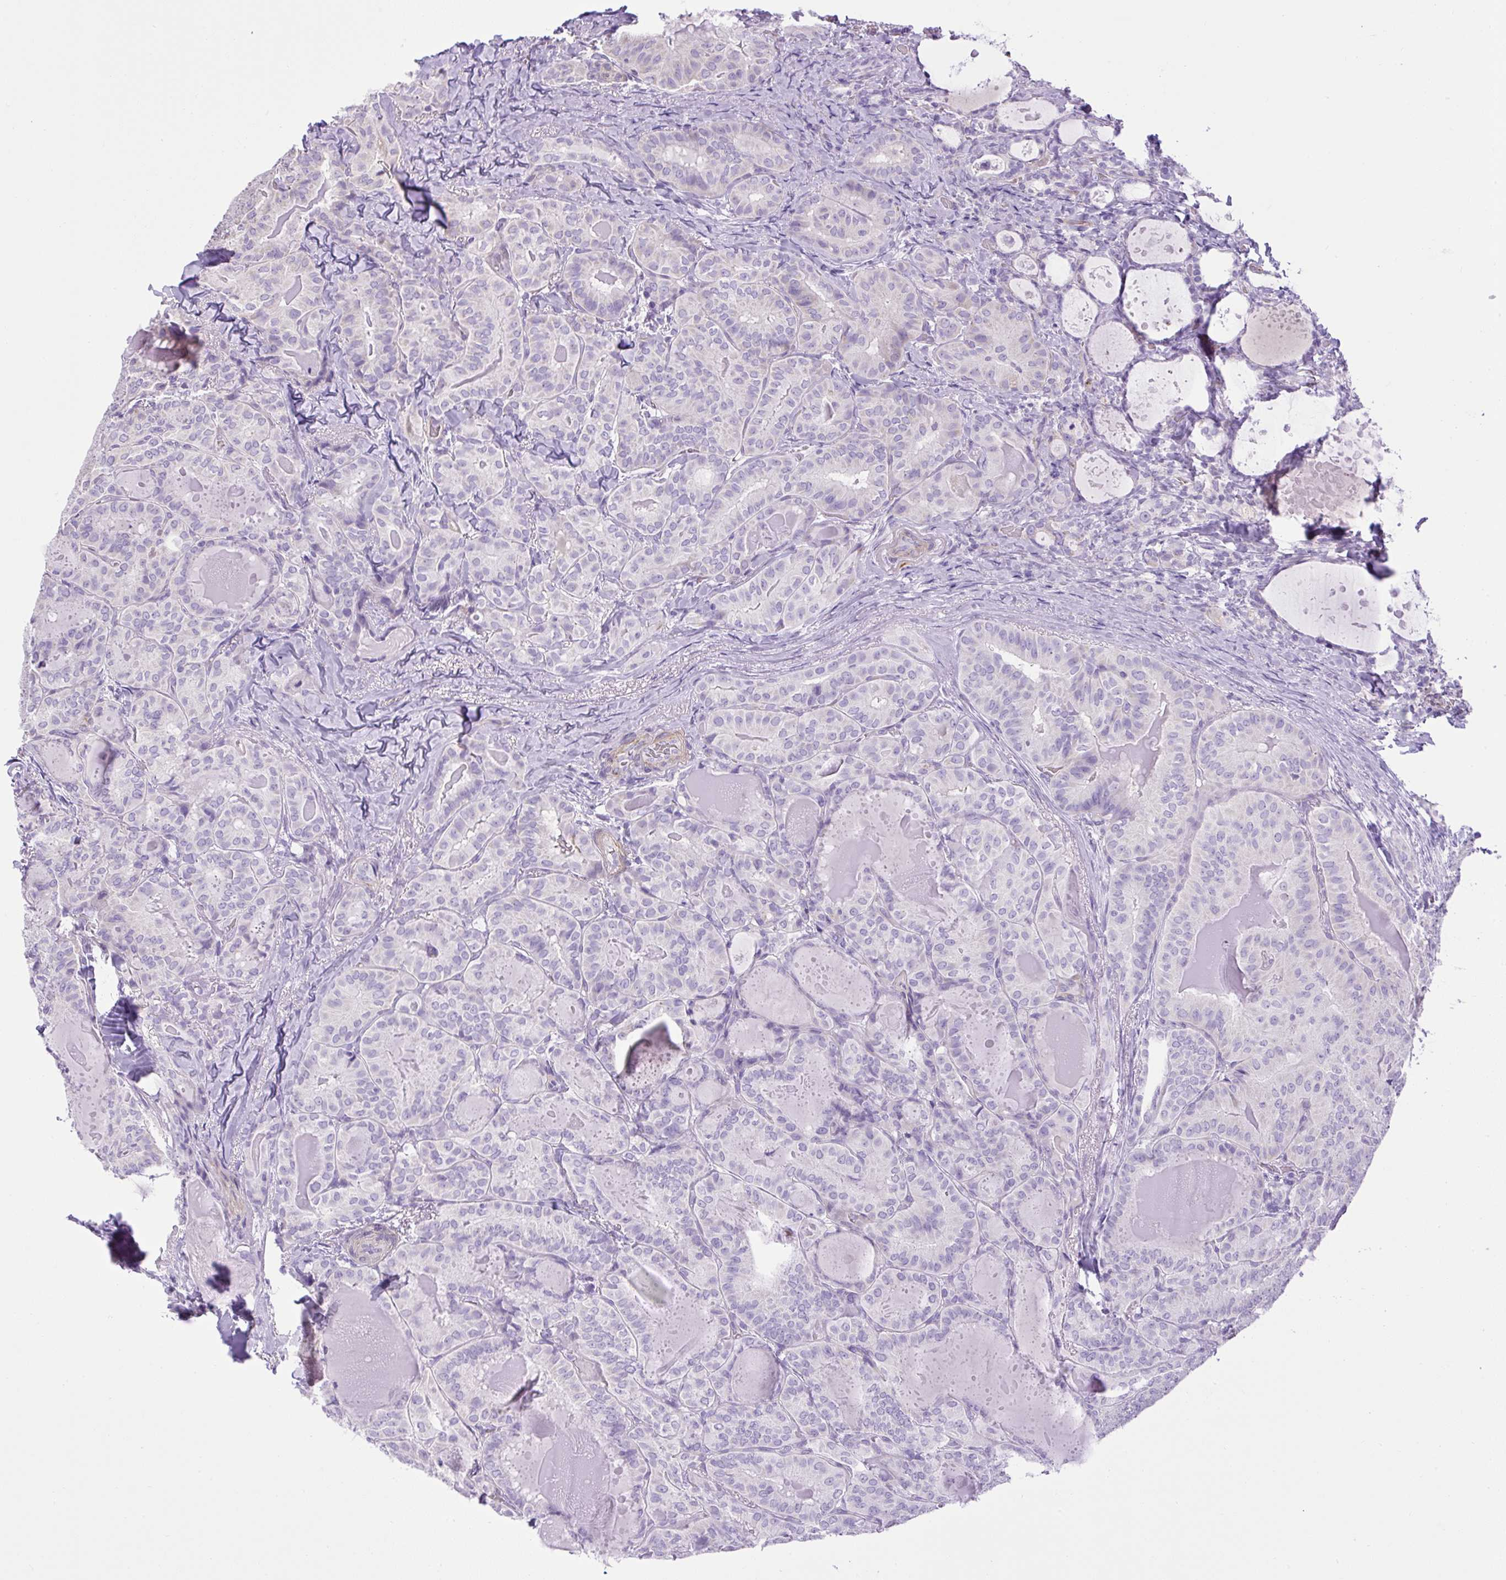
{"staining": {"intensity": "negative", "quantity": "none", "location": "none"}, "tissue": "thyroid cancer", "cell_type": "Tumor cells", "image_type": "cancer", "snomed": [{"axis": "morphology", "description": "Papillary adenocarcinoma, NOS"}, {"axis": "topography", "description": "Thyroid gland"}], "caption": "High power microscopy photomicrograph of an immunohistochemistry photomicrograph of papillary adenocarcinoma (thyroid), revealing no significant positivity in tumor cells.", "gene": "VWA7", "patient": {"sex": "female", "age": 68}}